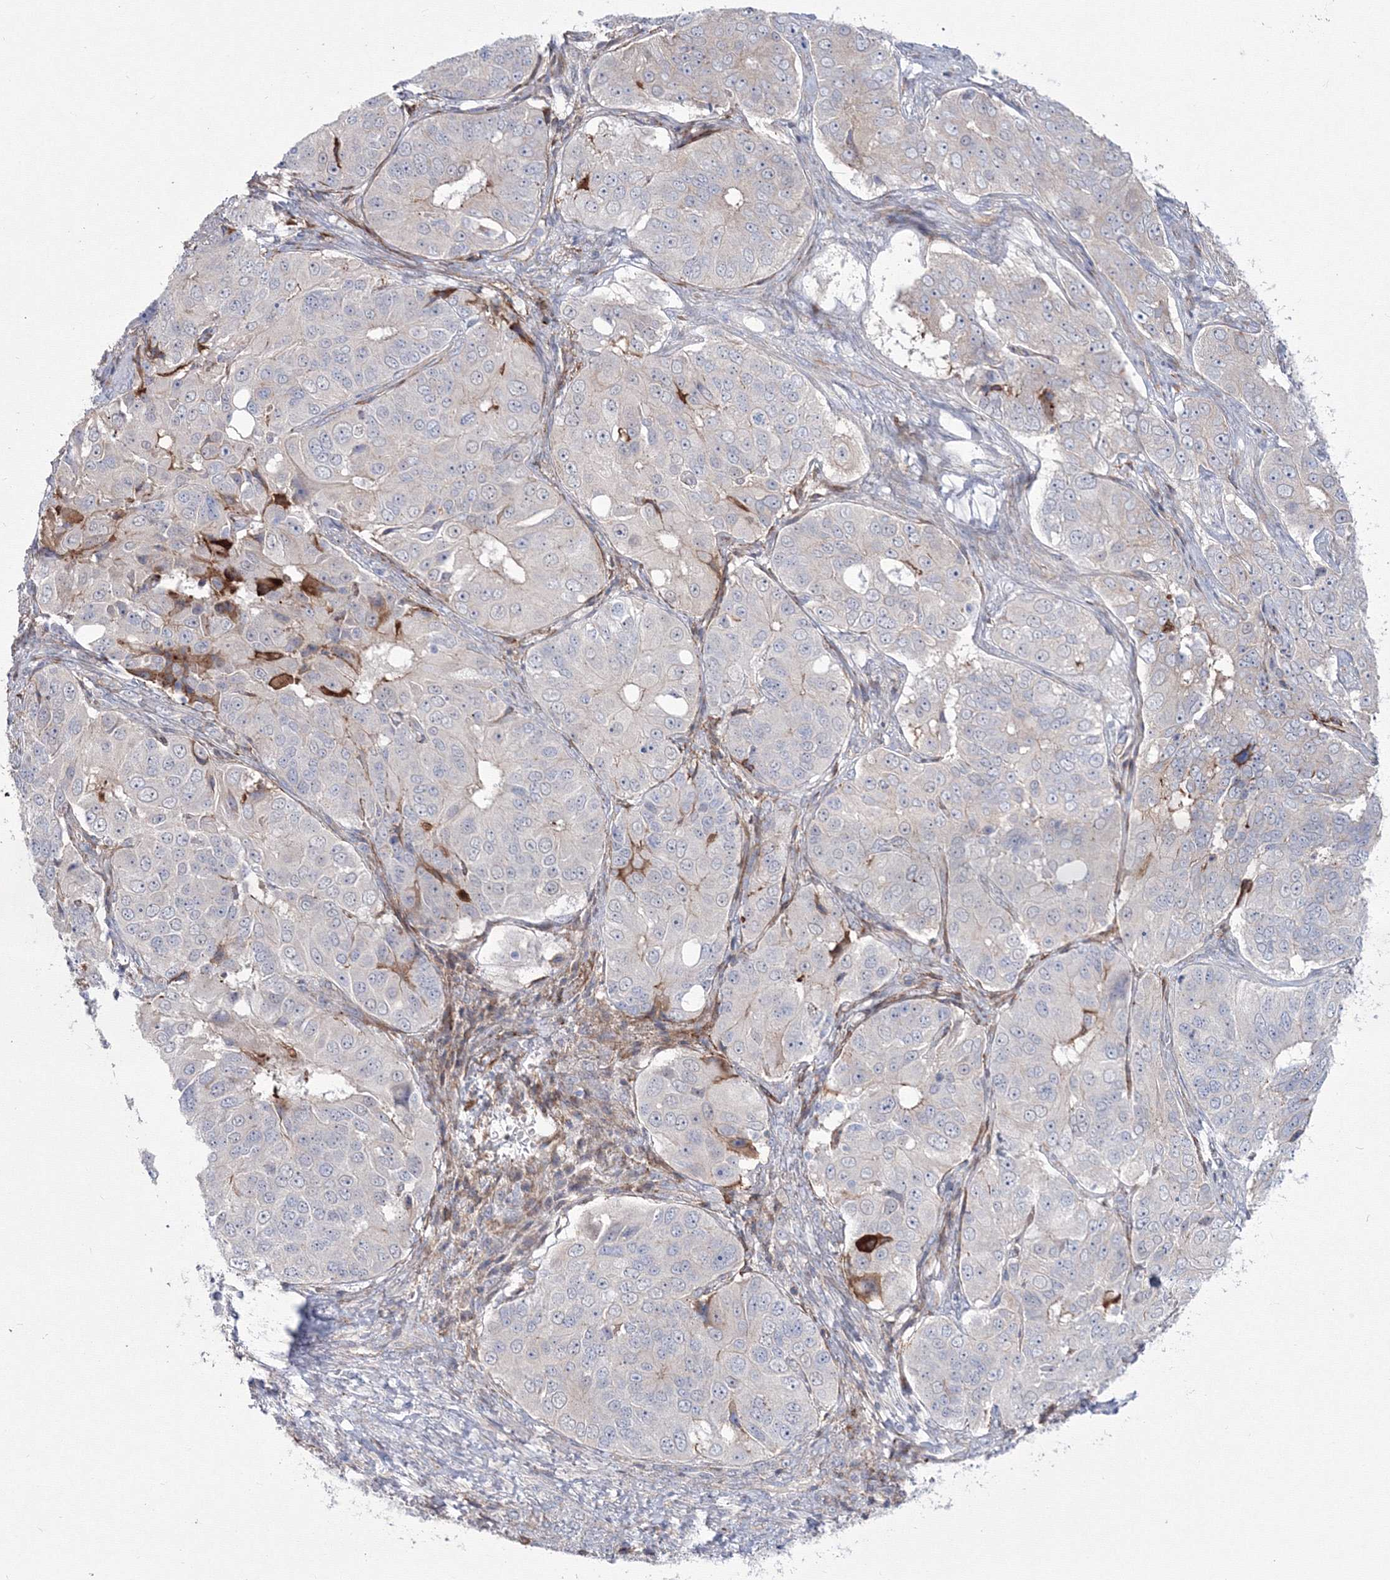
{"staining": {"intensity": "negative", "quantity": "none", "location": "none"}, "tissue": "ovarian cancer", "cell_type": "Tumor cells", "image_type": "cancer", "snomed": [{"axis": "morphology", "description": "Carcinoma, endometroid"}, {"axis": "topography", "description": "Ovary"}], "caption": "Tumor cells show no significant protein staining in endometroid carcinoma (ovarian).", "gene": "HYAL2", "patient": {"sex": "female", "age": 51}}